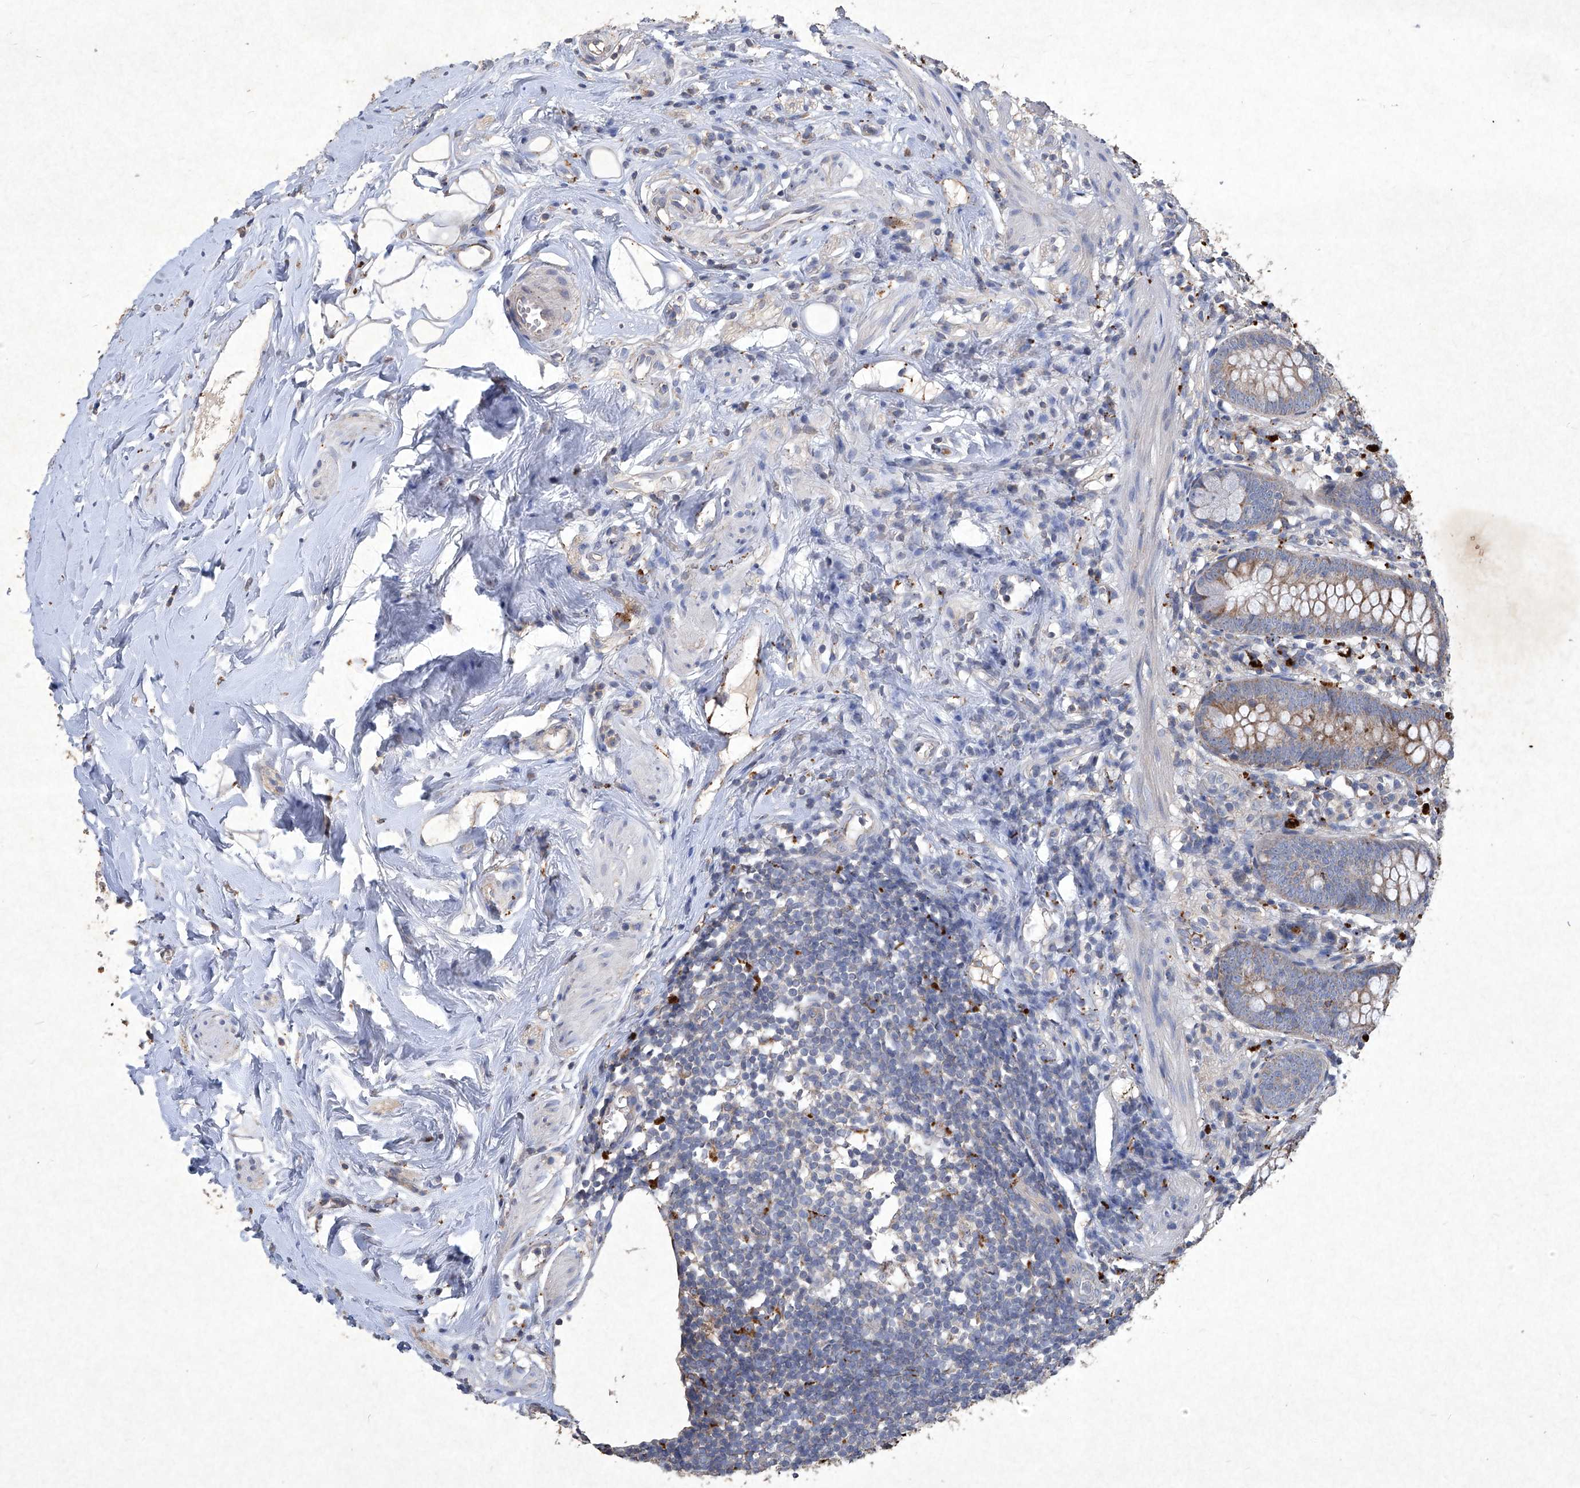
{"staining": {"intensity": "moderate", "quantity": "25%-75%", "location": "cytoplasmic/membranous"}, "tissue": "appendix", "cell_type": "Glandular cells", "image_type": "normal", "snomed": [{"axis": "morphology", "description": "Normal tissue, NOS"}, {"axis": "topography", "description": "Appendix"}], "caption": "IHC histopathology image of benign human appendix stained for a protein (brown), which displays medium levels of moderate cytoplasmic/membranous expression in about 25%-75% of glandular cells.", "gene": "MED16", "patient": {"sex": "female", "age": 62}}